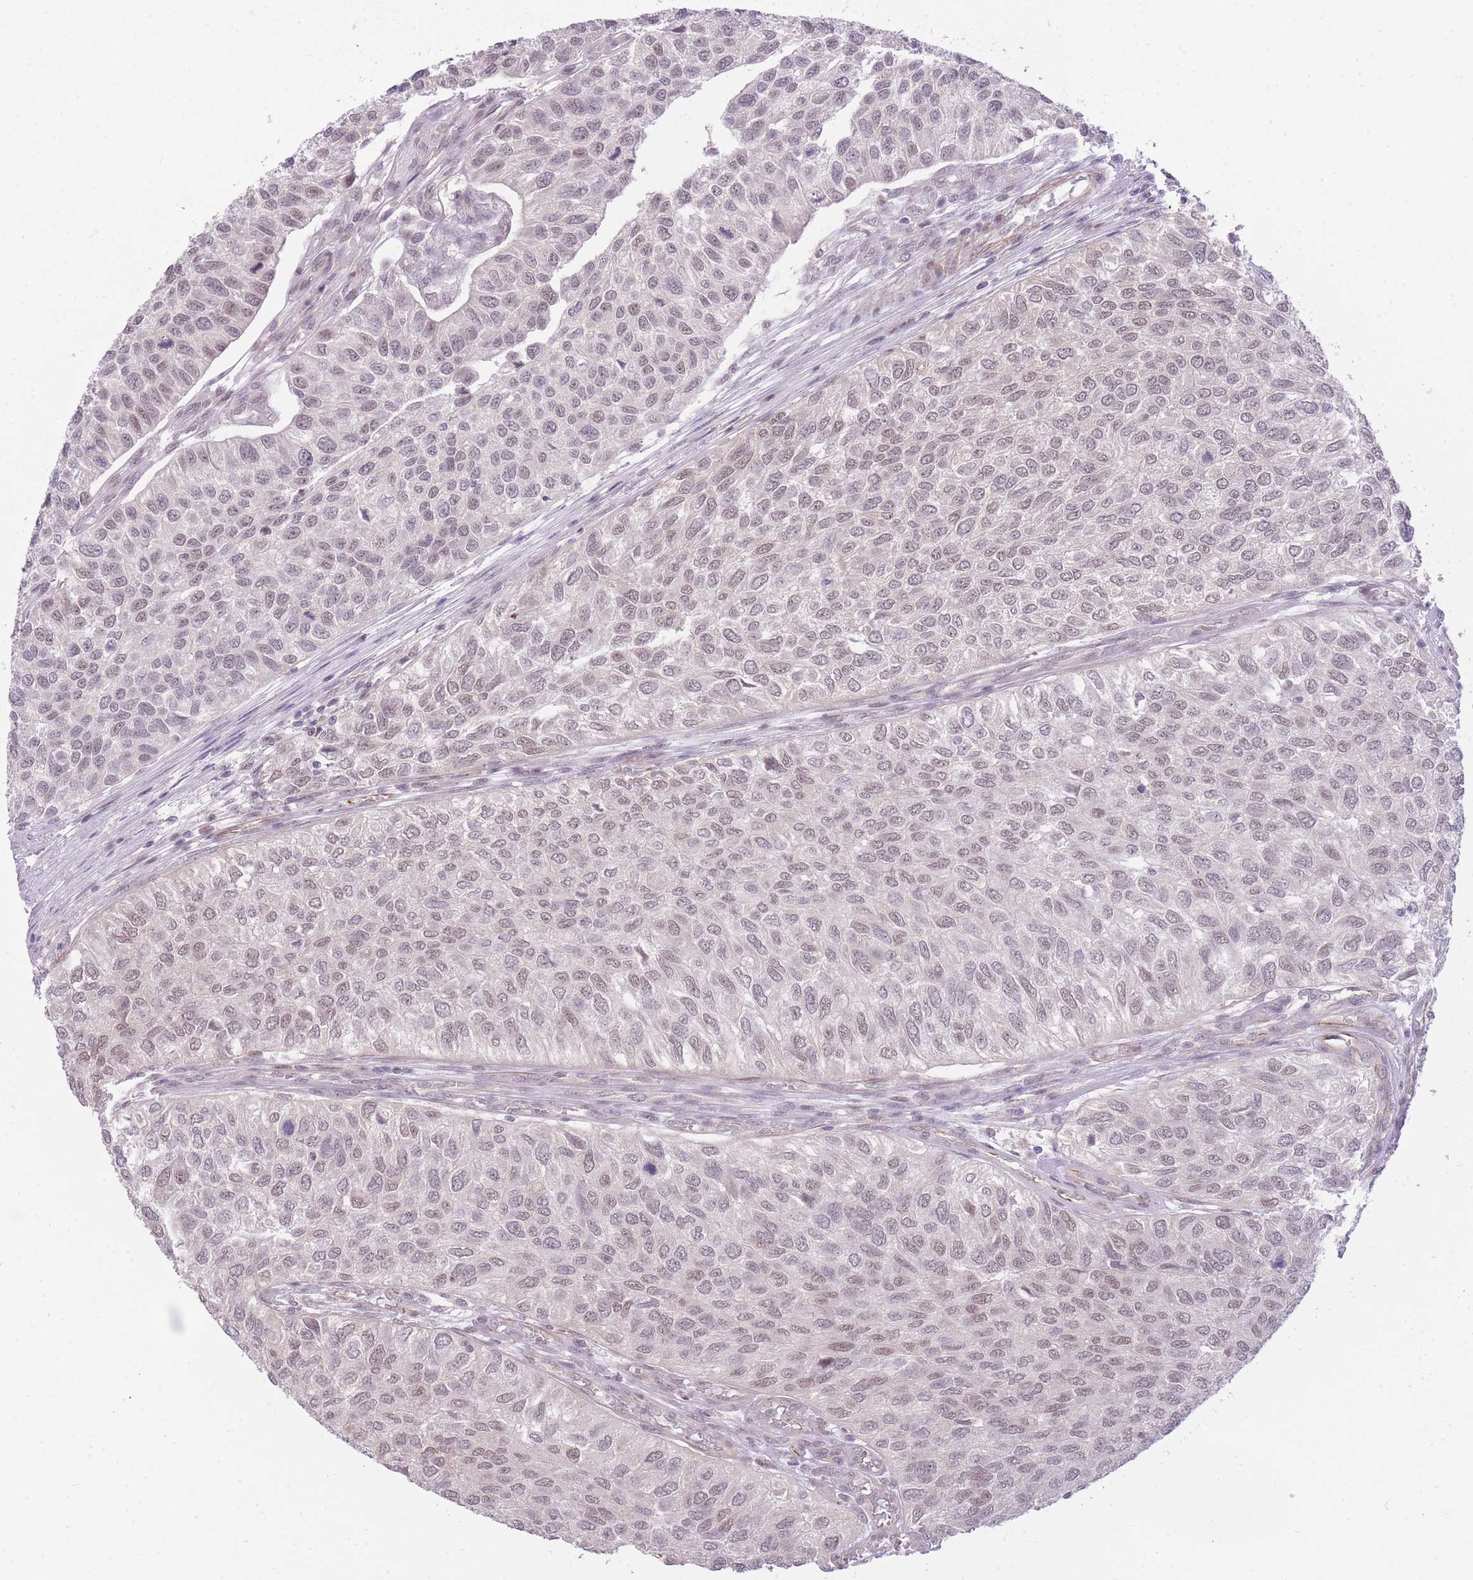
{"staining": {"intensity": "weak", "quantity": ">75%", "location": "nuclear"}, "tissue": "urothelial cancer", "cell_type": "Tumor cells", "image_type": "cancer", "snomed": [{"axis": "morphology", "description": "Urothelial carcinoma, NOS"}, {"axis": "topography", "description": "Urinary bladder"}], "caption": "Protein staining shows weak nuclear staining in about >75% of tumor cells in urothelial cancer. Using DAB (brown) and hematoxylin (blue) stains, captured at high magnification using brightfield microscopy.", "gene": "ELL", "patient": {"sex": "male", "age": 55}}